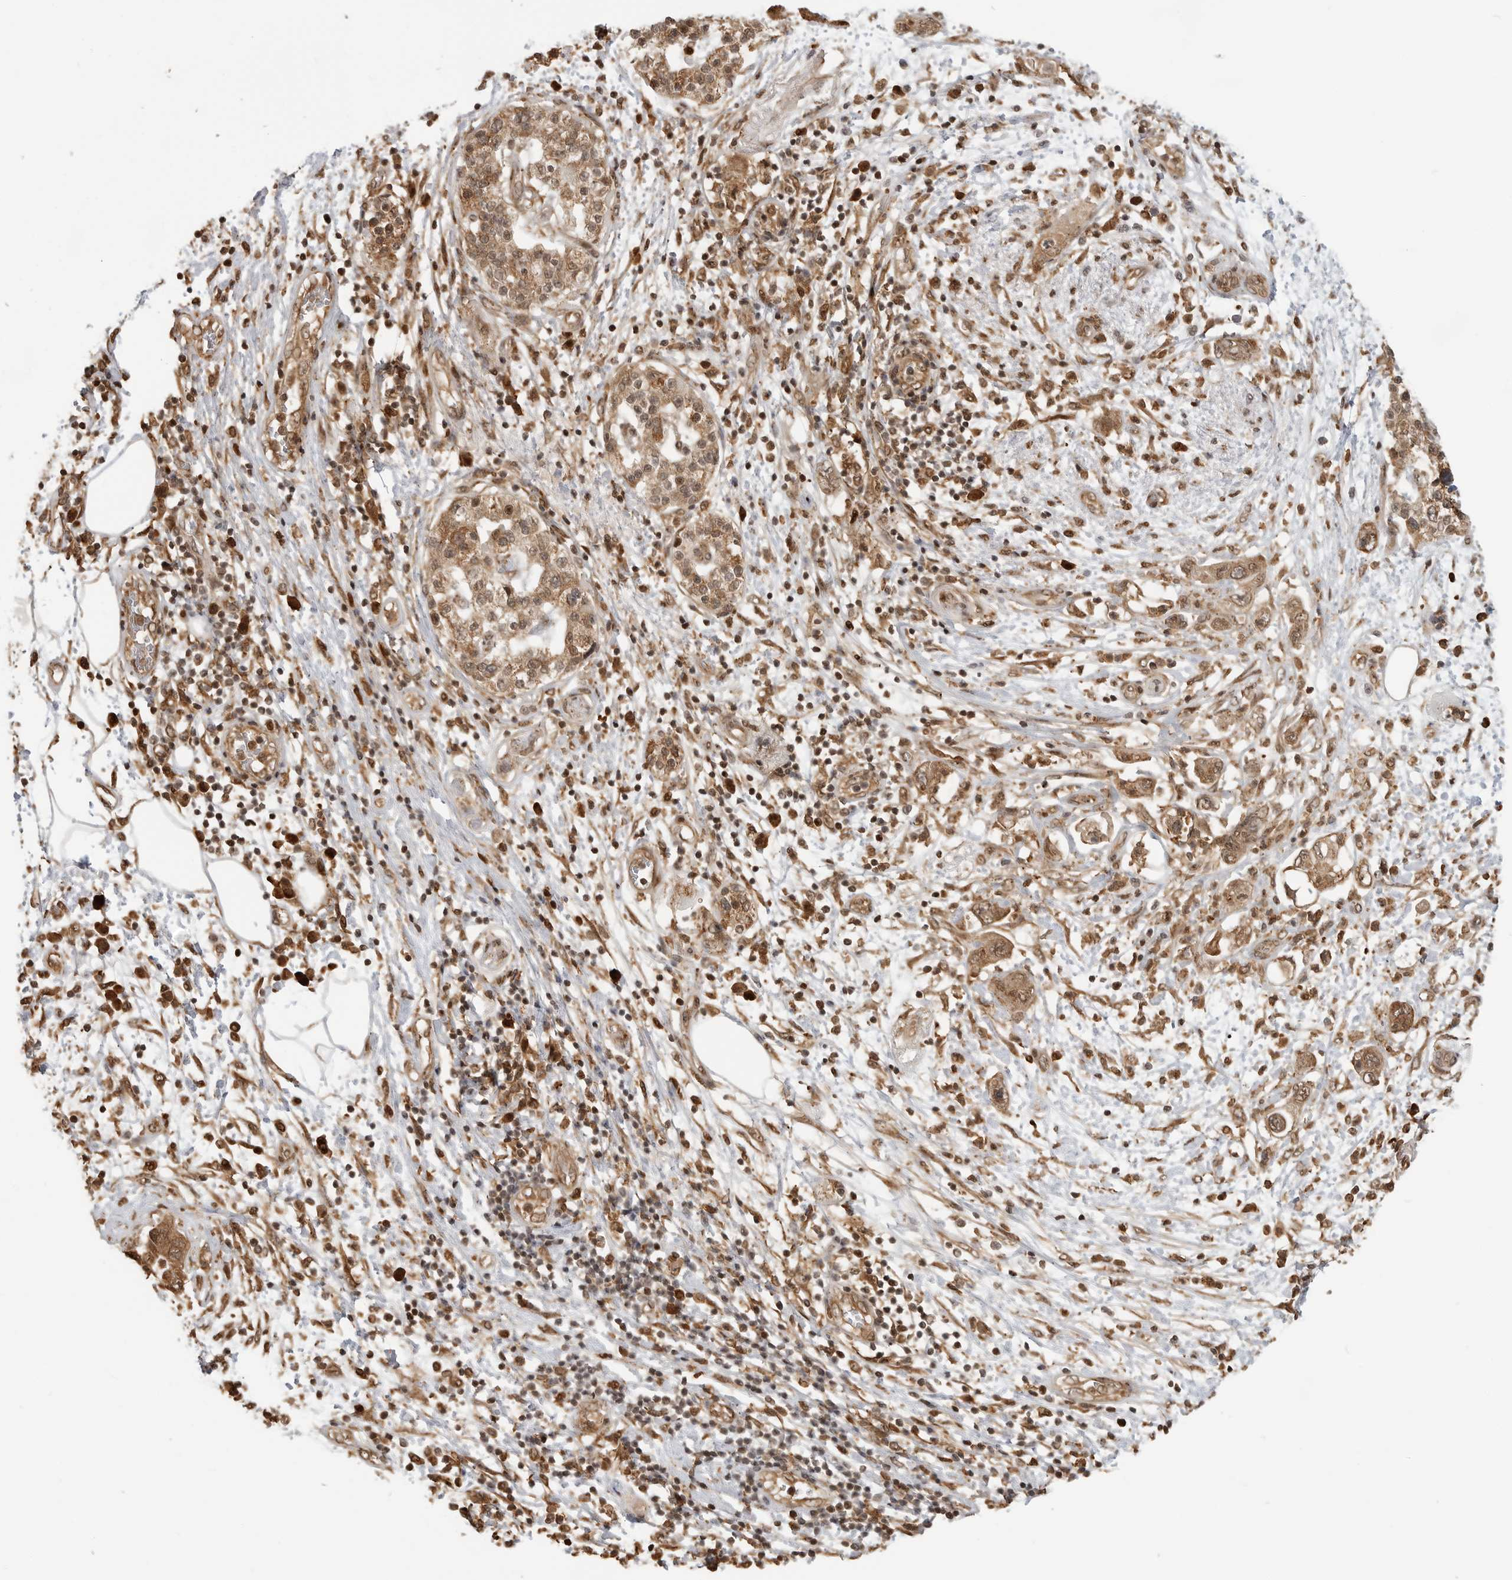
{"staining": {"intensity": "moderate", "quantity": ">75%", "location": "cytoplasmic/membranous,nuclear"}, "tissue": "pancreatic cancer", "cell_type": "Tumor cells", "image_type": "cancer", "snomed": [{"axis": "morphology", "description": "Adenocarcinoma, NOS"}, {"axis": "topography", "description": "Pancreas"}], "caption": "Immunohistochemical staining of adenocarcinoma (pancreatic) demonstrates medium levels of moderate cytoplasmic/membranous and nuclear protein positivity in approximately >75% of tumor cells.", "gene": "BMP2K", "patient": {"sex": "female", "age": 73}}